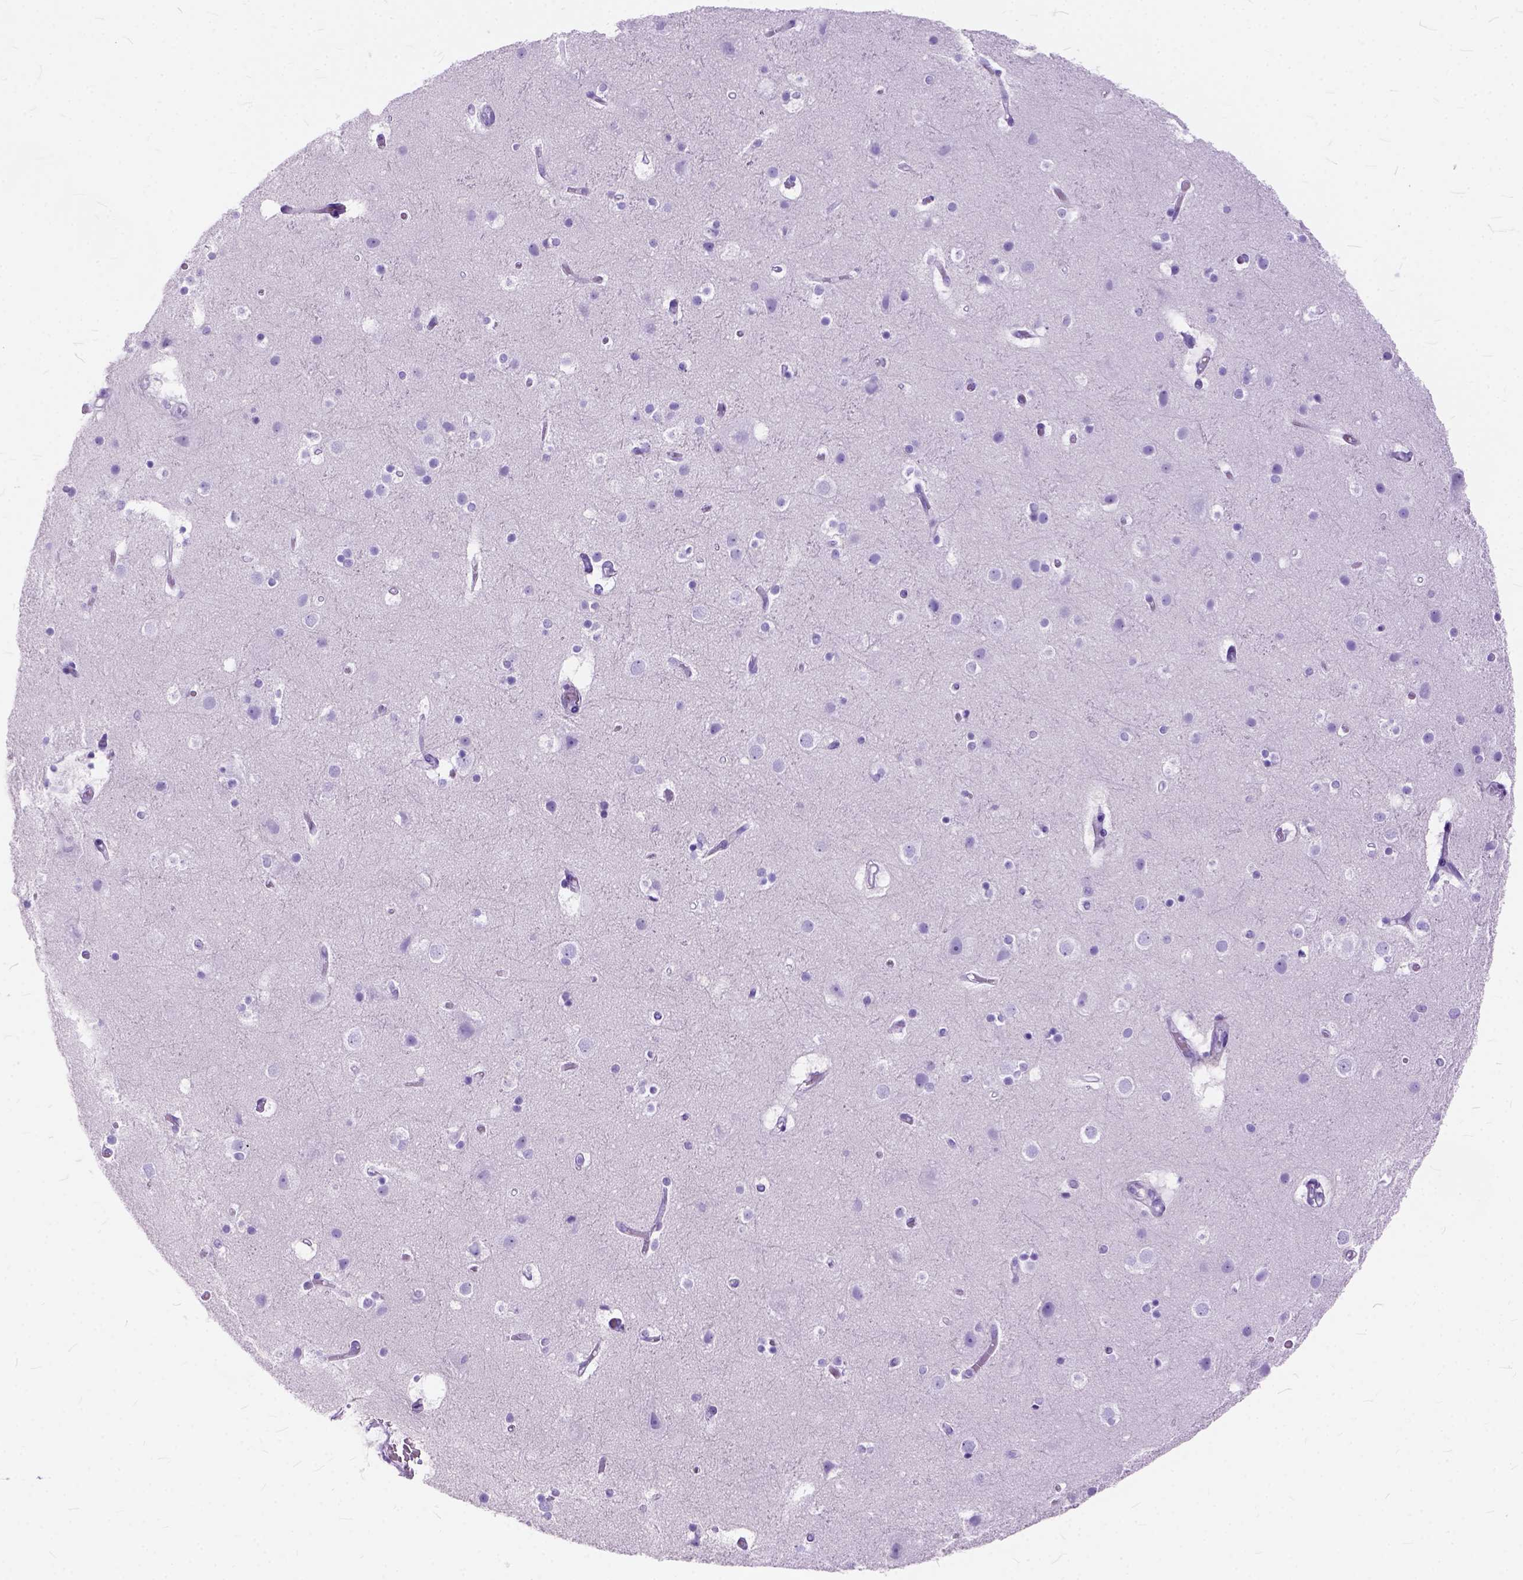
{"staining": {"intensity": "negative", "quantity": "none", "location": "none"}, "tissue": "cerebral cortex", "cell_type": "Endothelial cells", "image_type": "normal", "snomed": [{"axis": "morphology", "description": "Normal tissue, NOS"}, {"axis": "topography", "description": "Cerebral cortex"}], "caption": "An image of human cerebral cortex is negative for staining in endothelial cells. (DAB IHC, high magnification).", "gene": "C1QTNF3", "patient": {"sex": "female", "age": 52}}